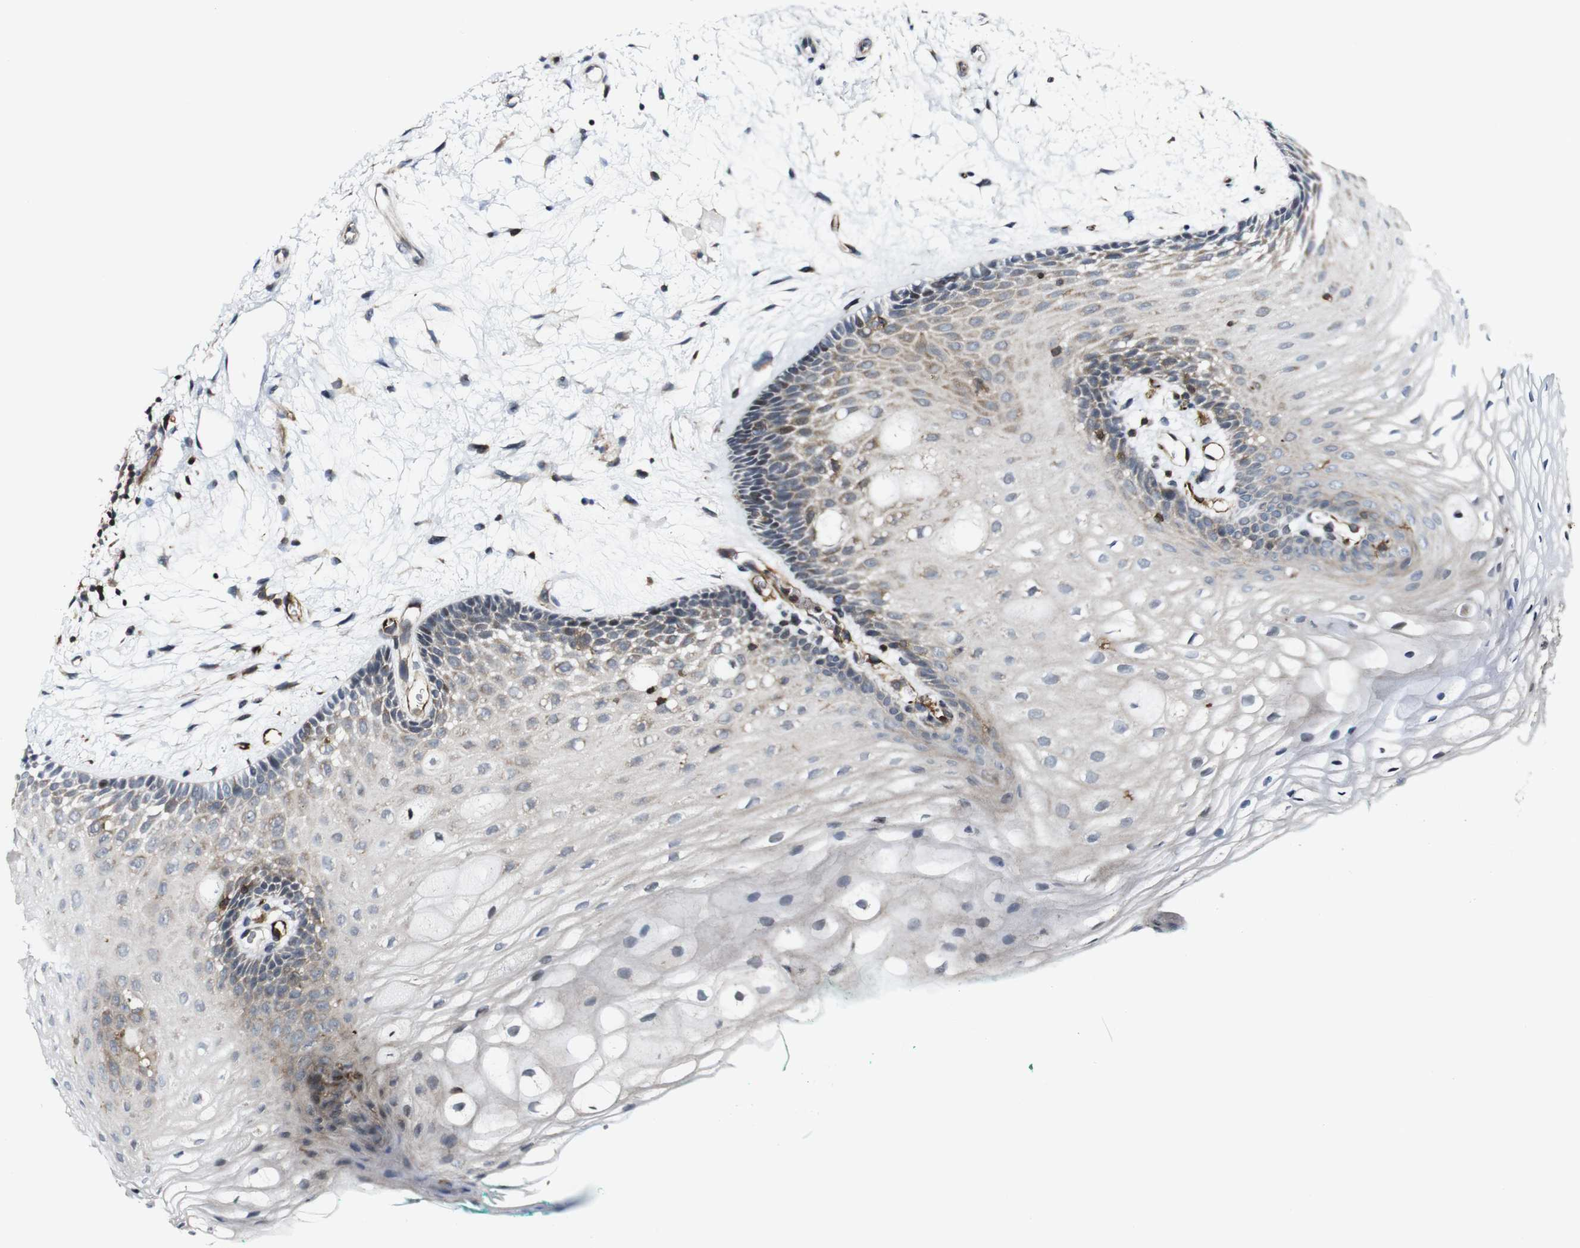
{"staining": {"intensity": "weak", "quantity": "25%-75%", "location": "cytoplasmic/membranous"}, "tissue": "oral mucosa", "cell_type": "Squamous epithelial cells", "image_type": "normal", "snomed": [{"axis": "morphology", "description": "Normal tissue, NOS"}, {"axis": "topography", "description": "Skeletal muscle"}, {"axis": "topography", "description": "Oral tissue"}, {"axis": "topography", "description": "Peripheral nerve tissue"}], "caption": "Immunohistochemistry image of benign human oral mucosa stained for a protein (brown), which exhibits low levels of weak cytoplasmic/membranous staining in about 25%-75% of squamous epithelial cells.", "gene": "JAK2", "patient": {"sex": "female", "age": 84}}